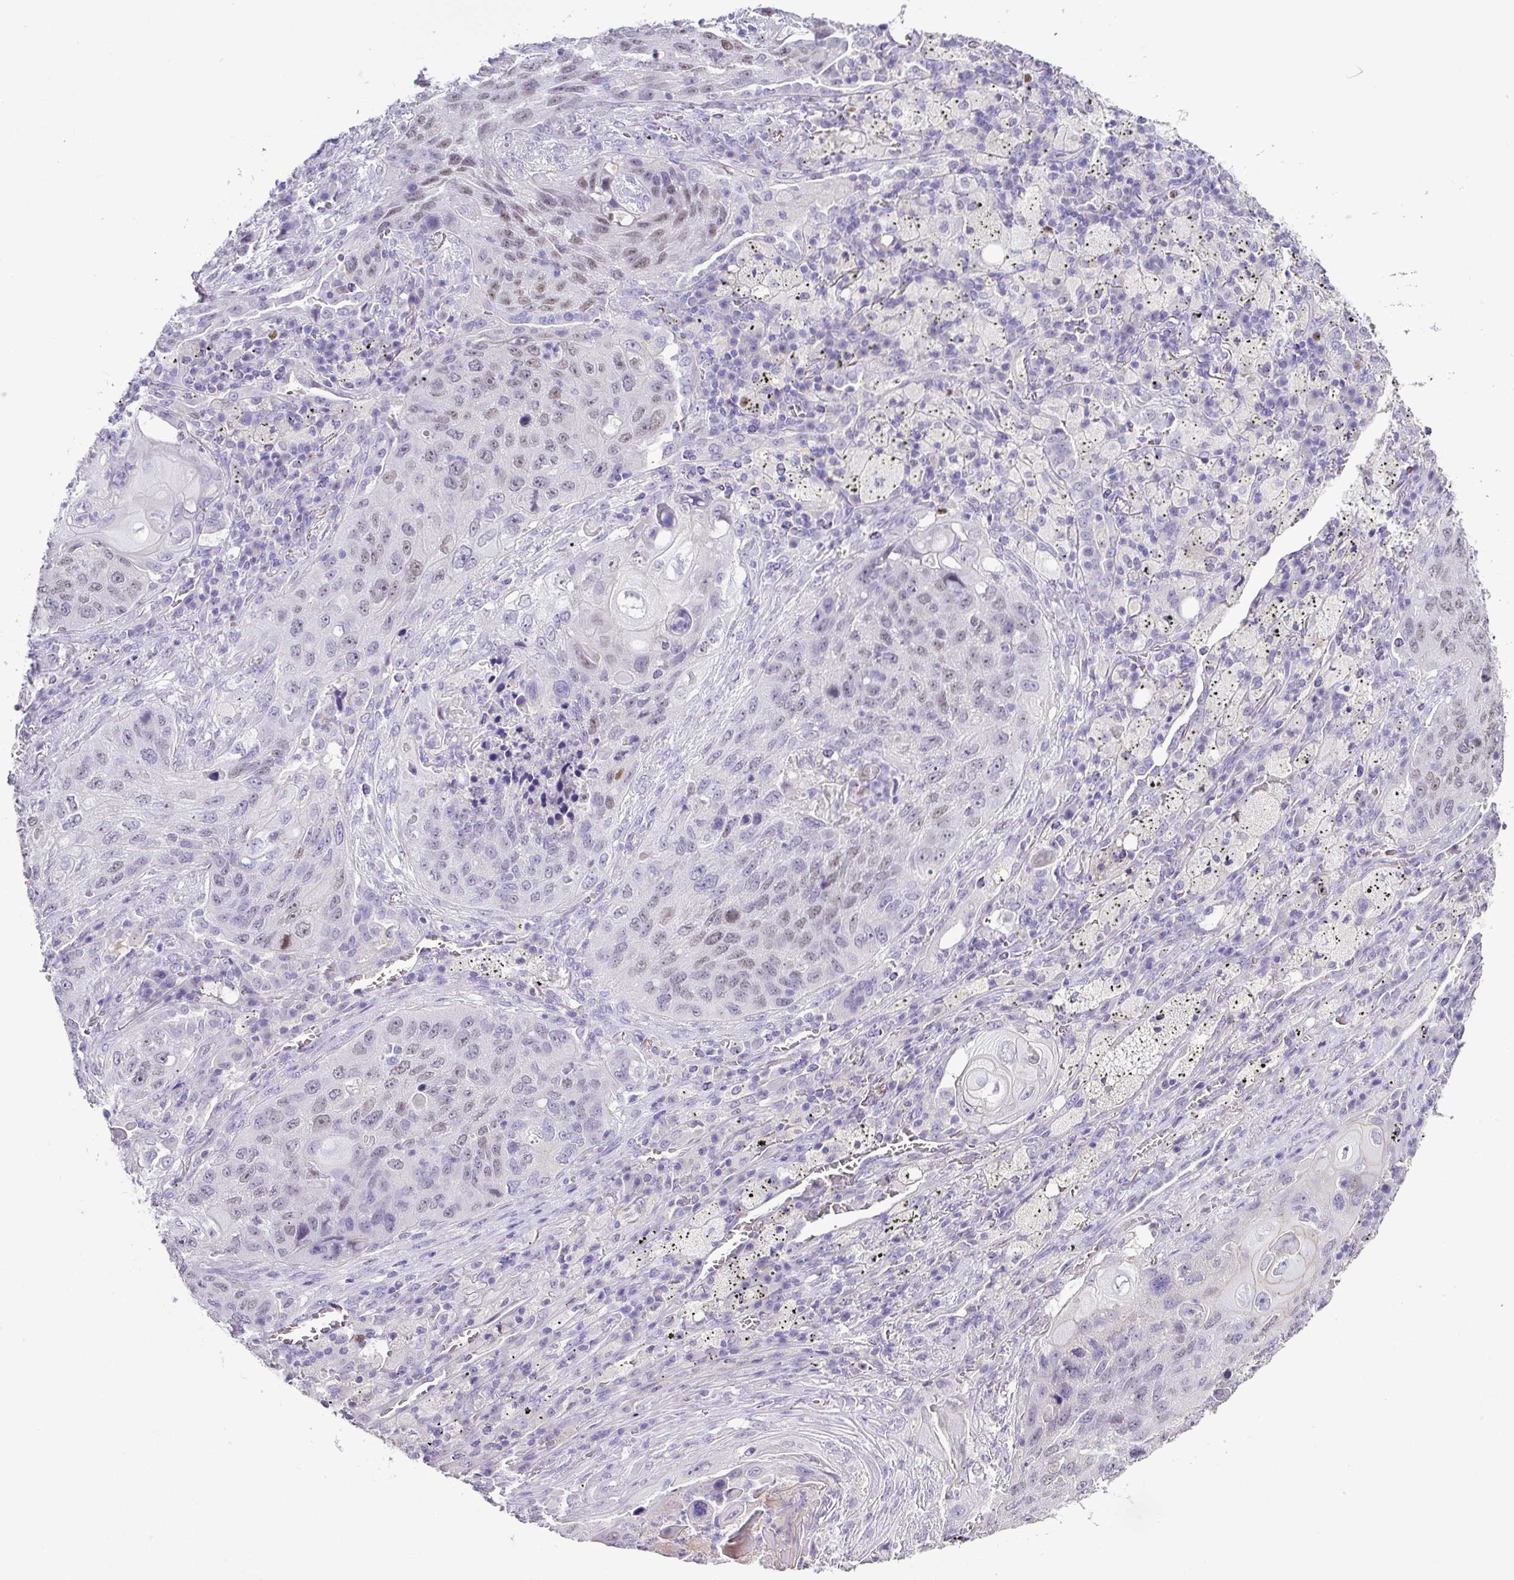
{"staining": {"intensity": "weak", "quantity": "<25%", "location": "nuclear"}, "tissue": "lung cancer", "cell_type": "Tumor cells", "image_type": "cancer", "snomed": [{"axis": "morphology", "description": "Squamous cell carcinoma, NOS"}, {"axis": "topography", "description": "Lung"}], "caption": "Lung cancer (squamous cell carcinoma) was stained to show a protein in brown. There is no significant expression in tumor cells.", "gene": "BCL11A", "patient": {"sex": "female", "age": 63}}